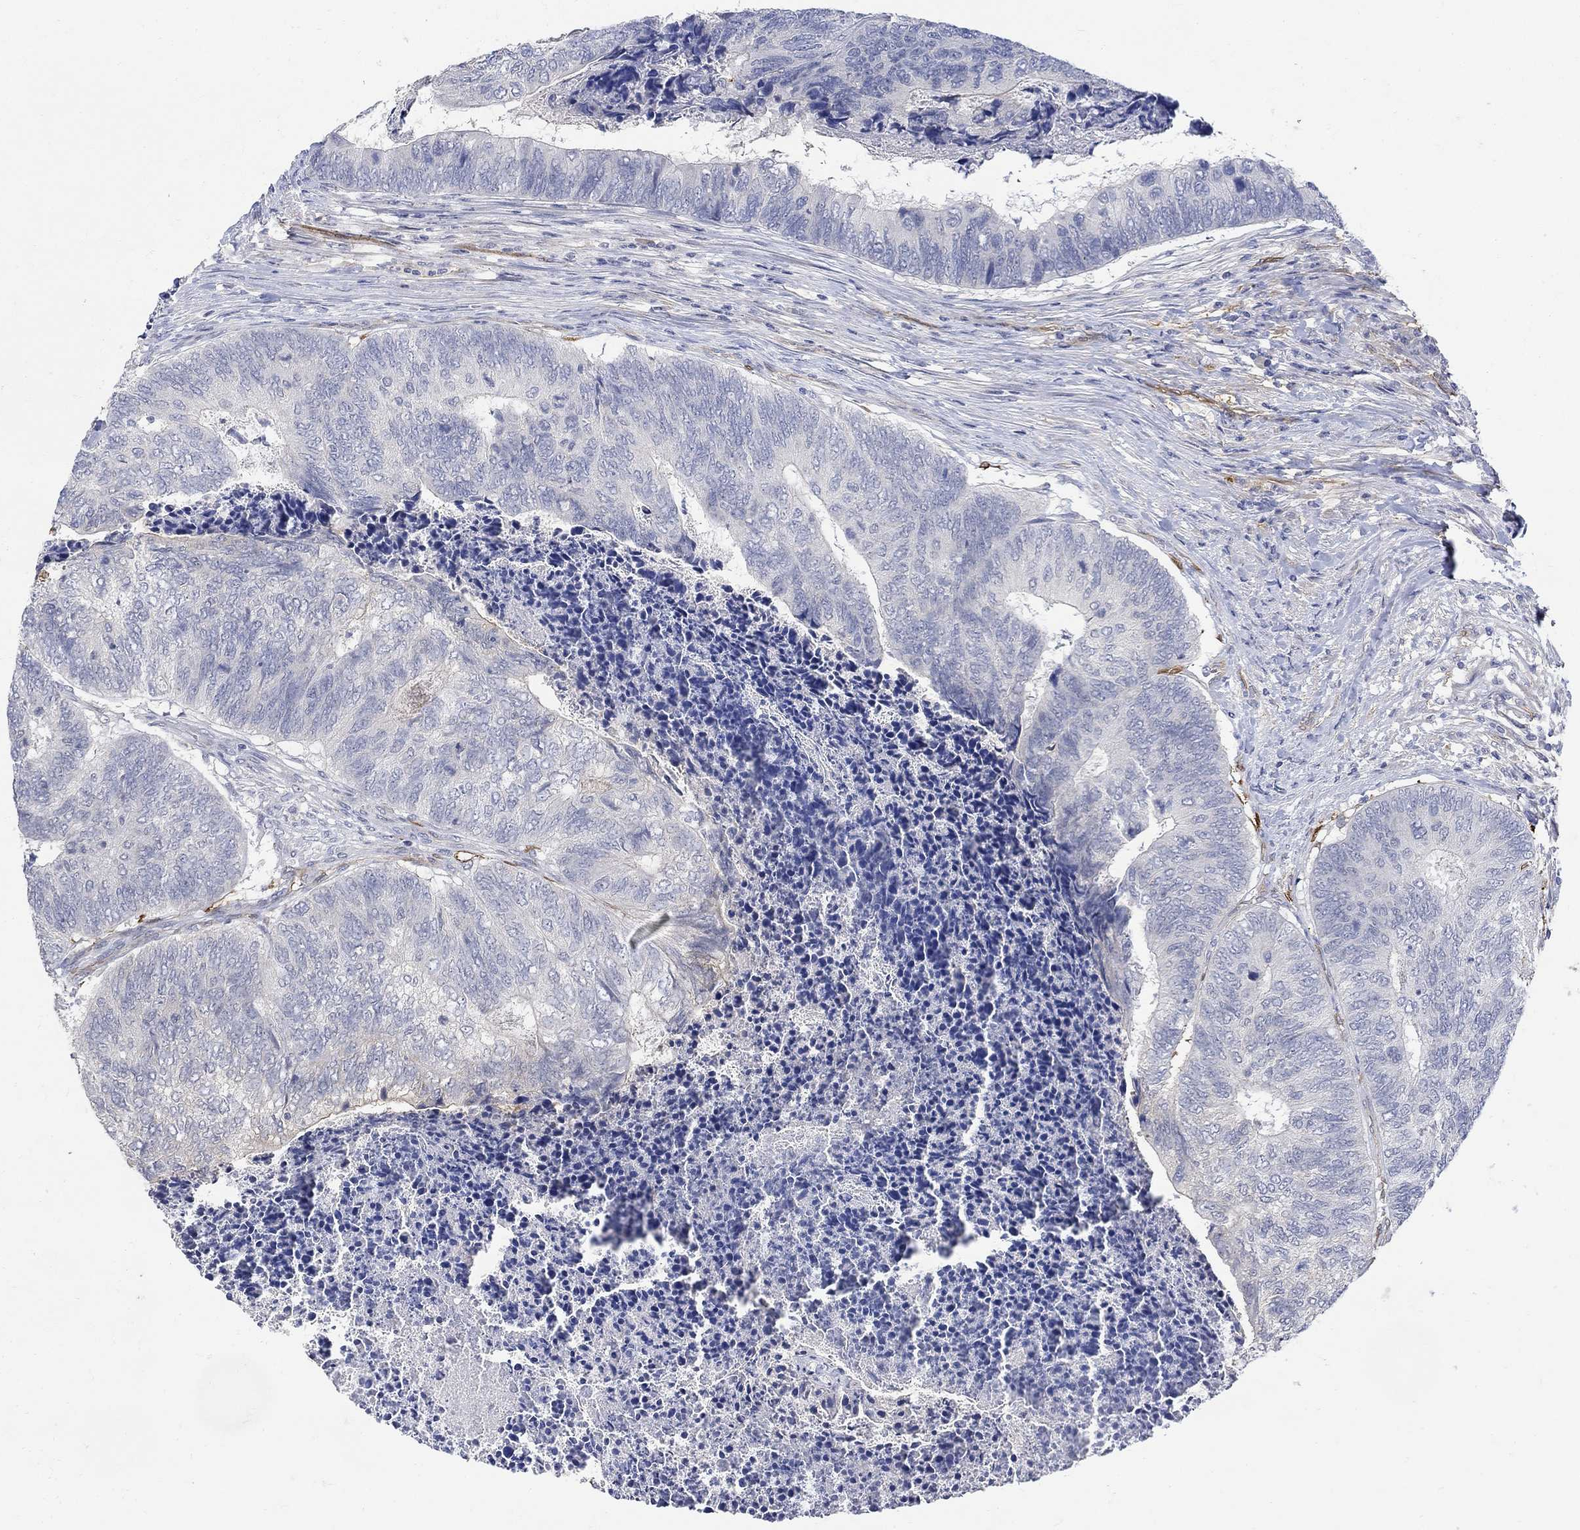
{"staining": {"intensity": "negative", "quantity": "none", "location": "none"}, "tissue": "colorectal cancer", "cell_type": "Tumor cells", "image_type": "cancer", "snomed": [{"axis": "morphology", "description": "Adenocarcinoma, NOS"}, {"axis": "topography", "description": "Colon"}], "caption": "This image is of colorectal cancer (adenocarcinoma) stained with immunohistochemistry to label a protein in brown with the nuclei are counter-stained blue. There is no positivity in tumor cells.", "gene": "TGM2", "patient": {"sex": "female", "age": 67}}